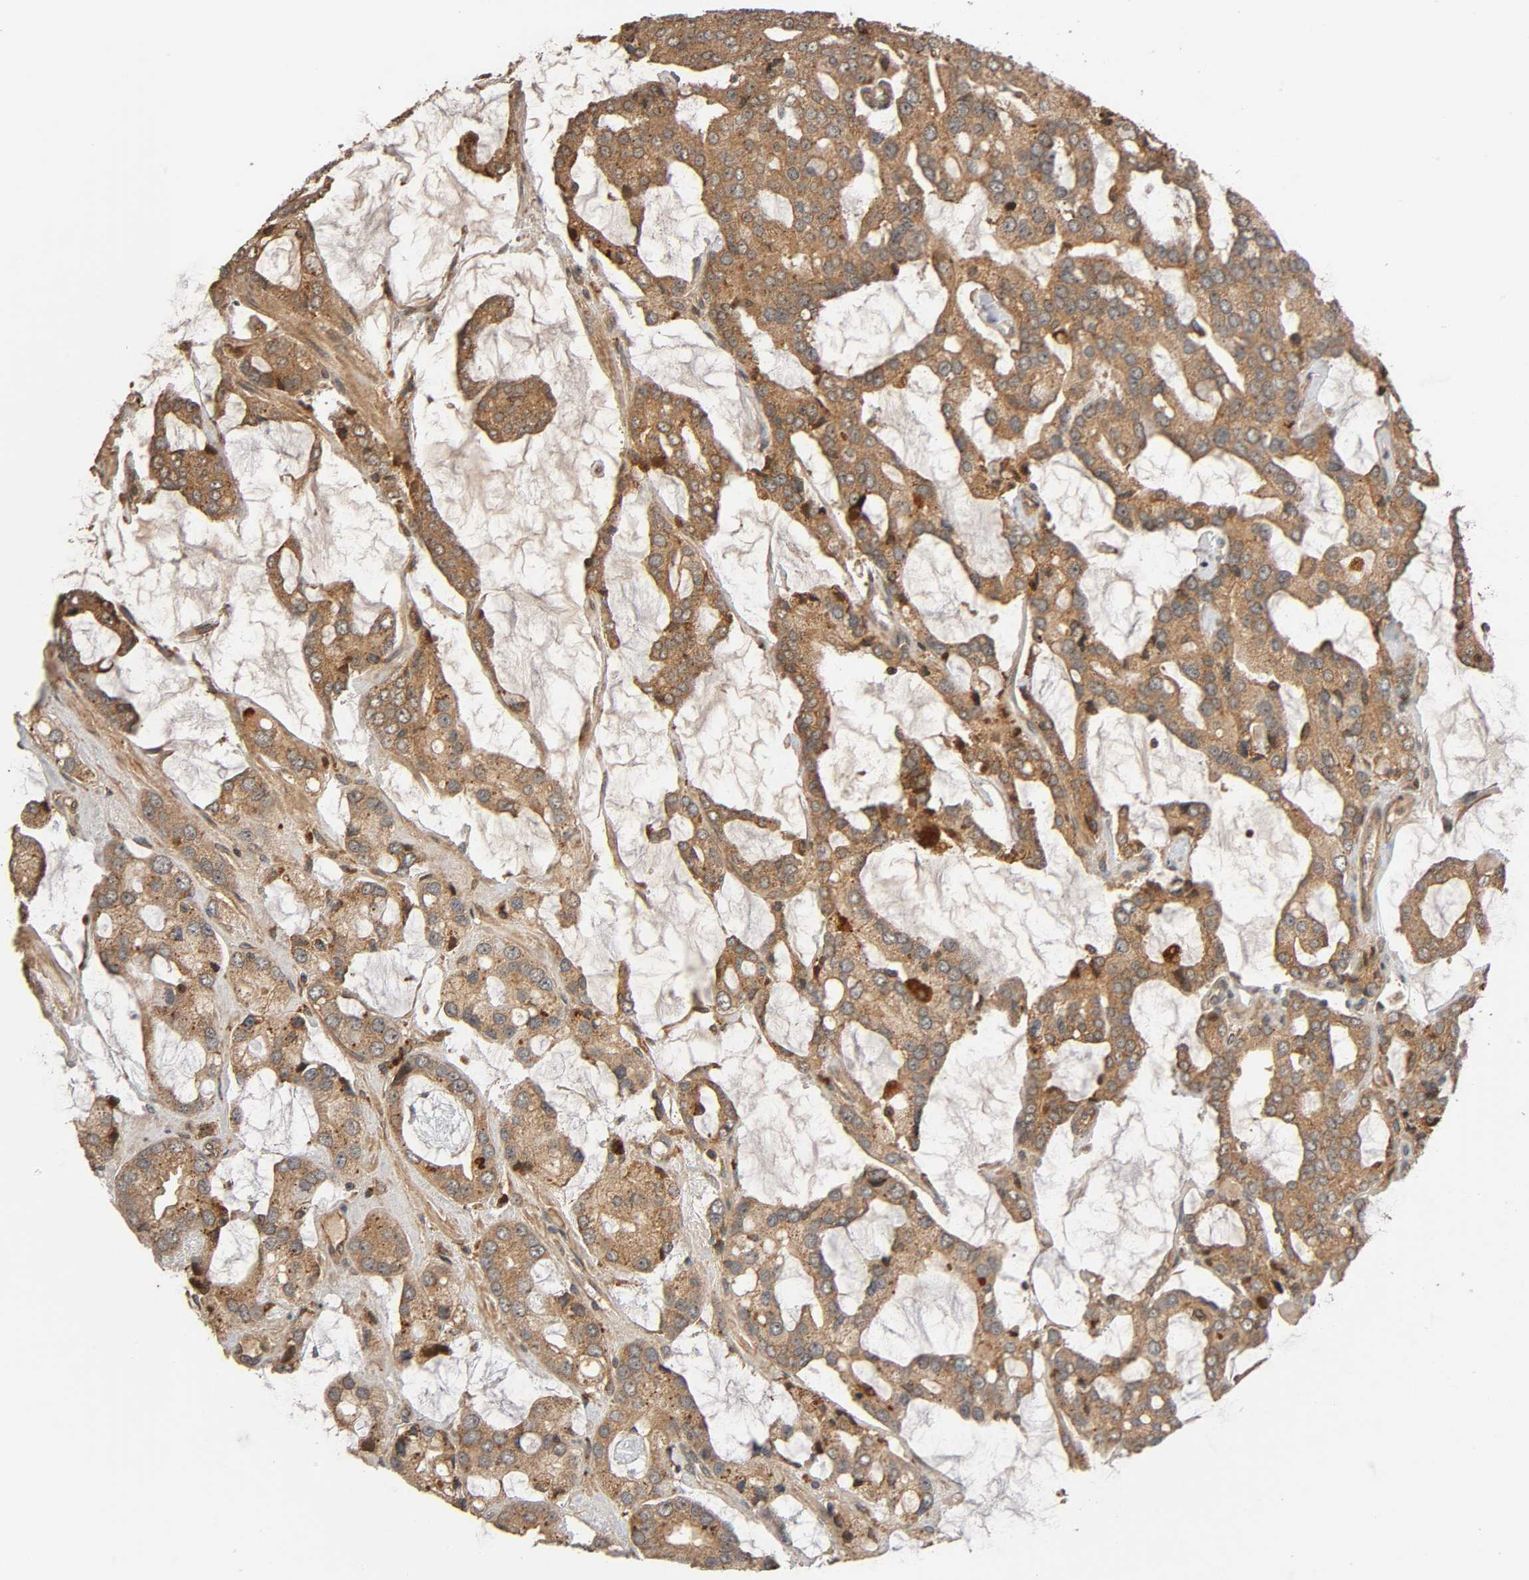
{"staining": {"intensity": "moderate", "quantity": ">75%", "location": "cytoplasmic/membranous"}, "tissue": "prostate cancer", "cell_type": "Tumor cells", "image_type": "cancer", "snomed": [{"axis": "morphology", "description": "Adenocarcinoma, High grade"}, {"axis": "topography", "description": "Prostate"}], "caption": "DAB immunohistochemical staining of prostate high-grade adenocarcinoma exhibits moderate cytoplasmic/membranous protein expression in about >75% of tumor cells. (Stains: DAB in brown, nuclei in blue, Microscopy: brightfield microscopy at high magnification).", "gene": "MAP3K8", "patient": {"sex": "male", "age": 67}}